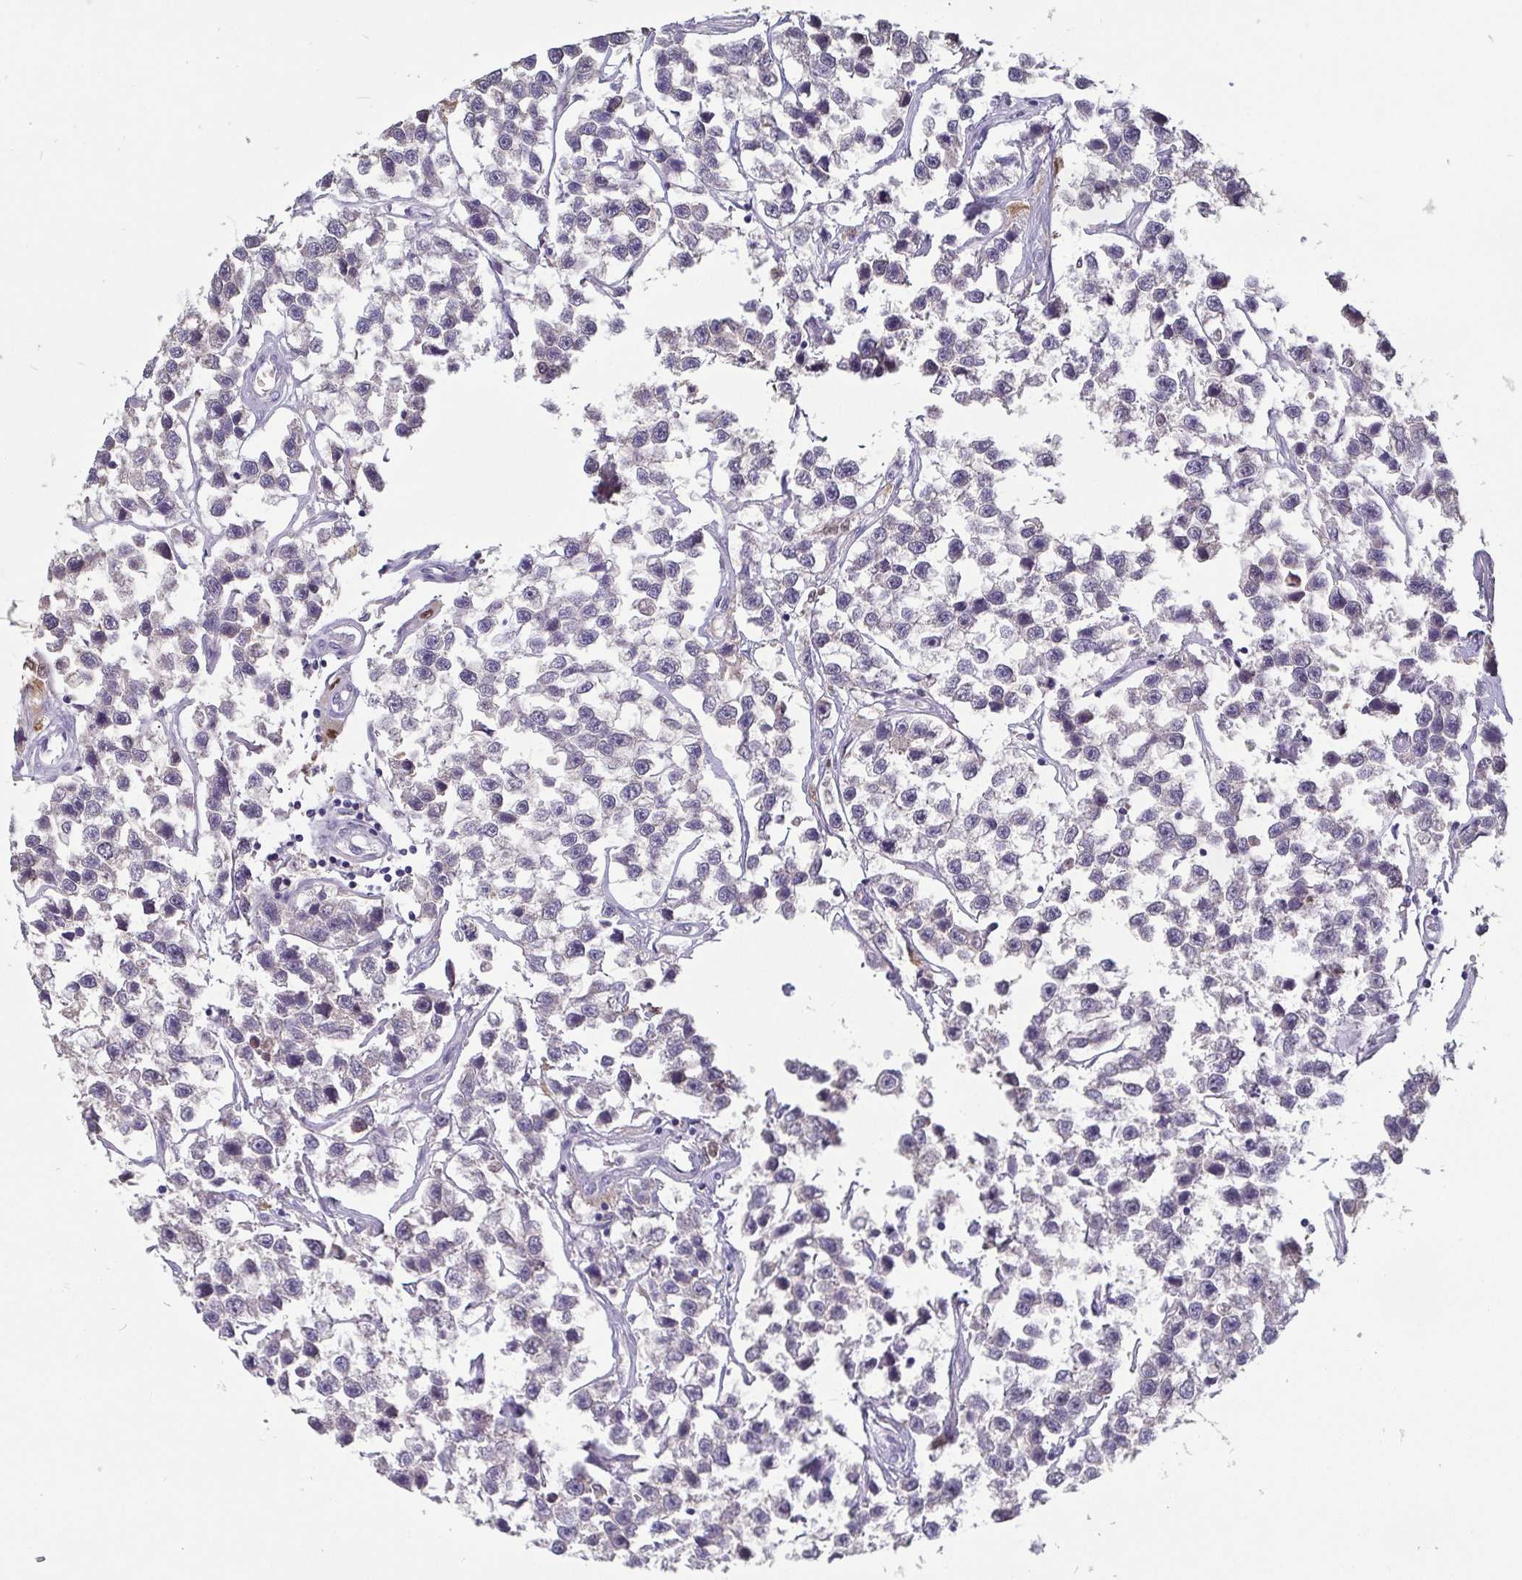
{"staining": {"intensity": "negative", "quantity": "none", "location": "none"}, "tissue": "testis cancer", "cell_type": "Tumor cells", "image_type": "cancer", "snomed": [{"axis": "morphology", "description": "Seminoma, NOS"}, {"axis": "topography", "description": "Testis"}], "caption": "This is an IHC image of testis seminoma. There is no expression in tumor cells.", "gene": "IDH1", "patient": {"sex": "male", "age": 26}}